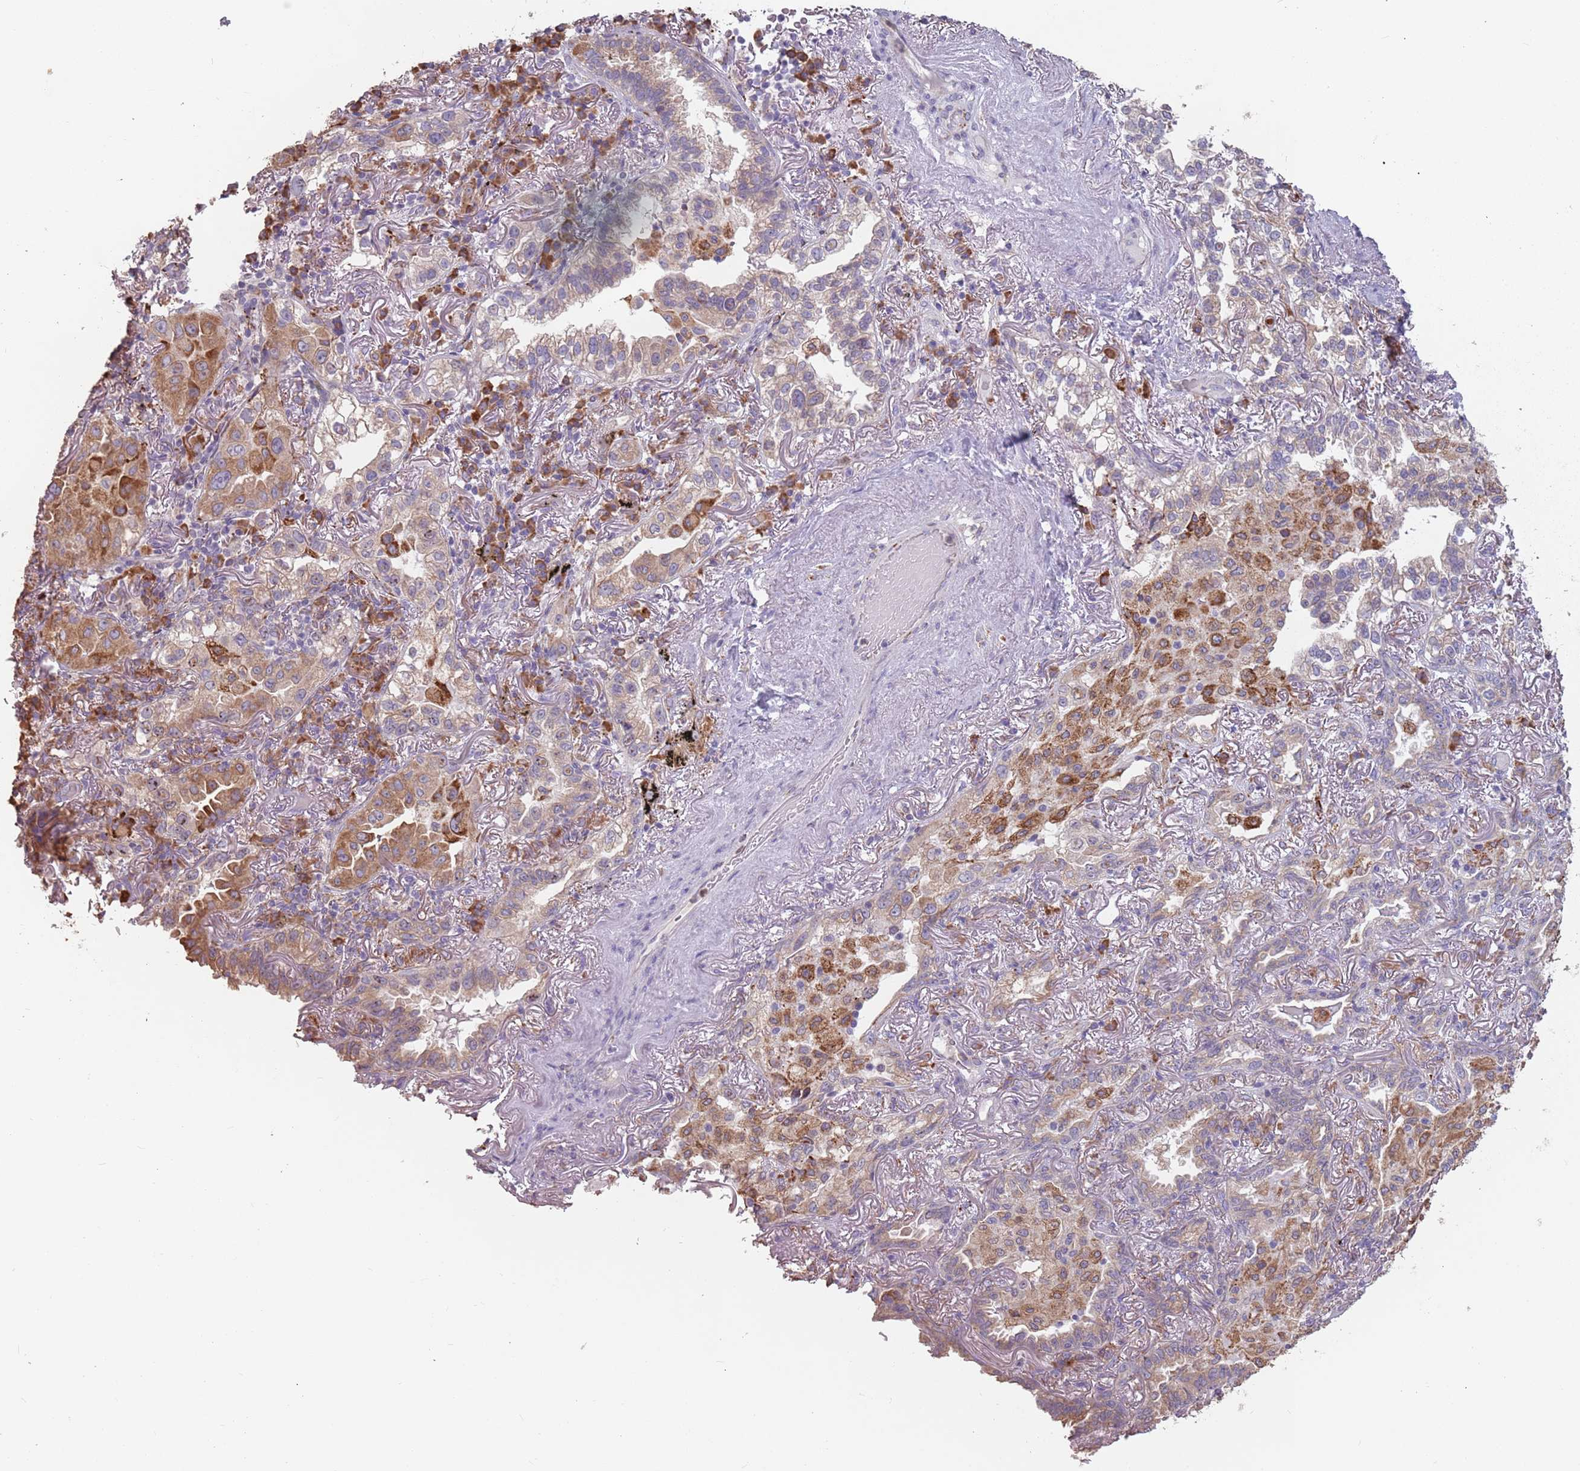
{"staining": {"intensity": "moderate", "quantity": "25%-75%", "location": "cytoplasmic/membranous"}, "tissue": "lung cancer", "cell_type": "Tumor cells", "image_type": "cancer", "snomed": [{"axis": "morphology", "description": "Adenocarcinoma, NOS"}, {"axis": "topography", "description": "Lung"}], "caption": "Lung adenocarcinoma stained for a protein exhibits moderate cytoplasmic/membranous positivity in tumor cells.", "gene": "RPS9", "patient": {"sex": "female", "age": 69}}